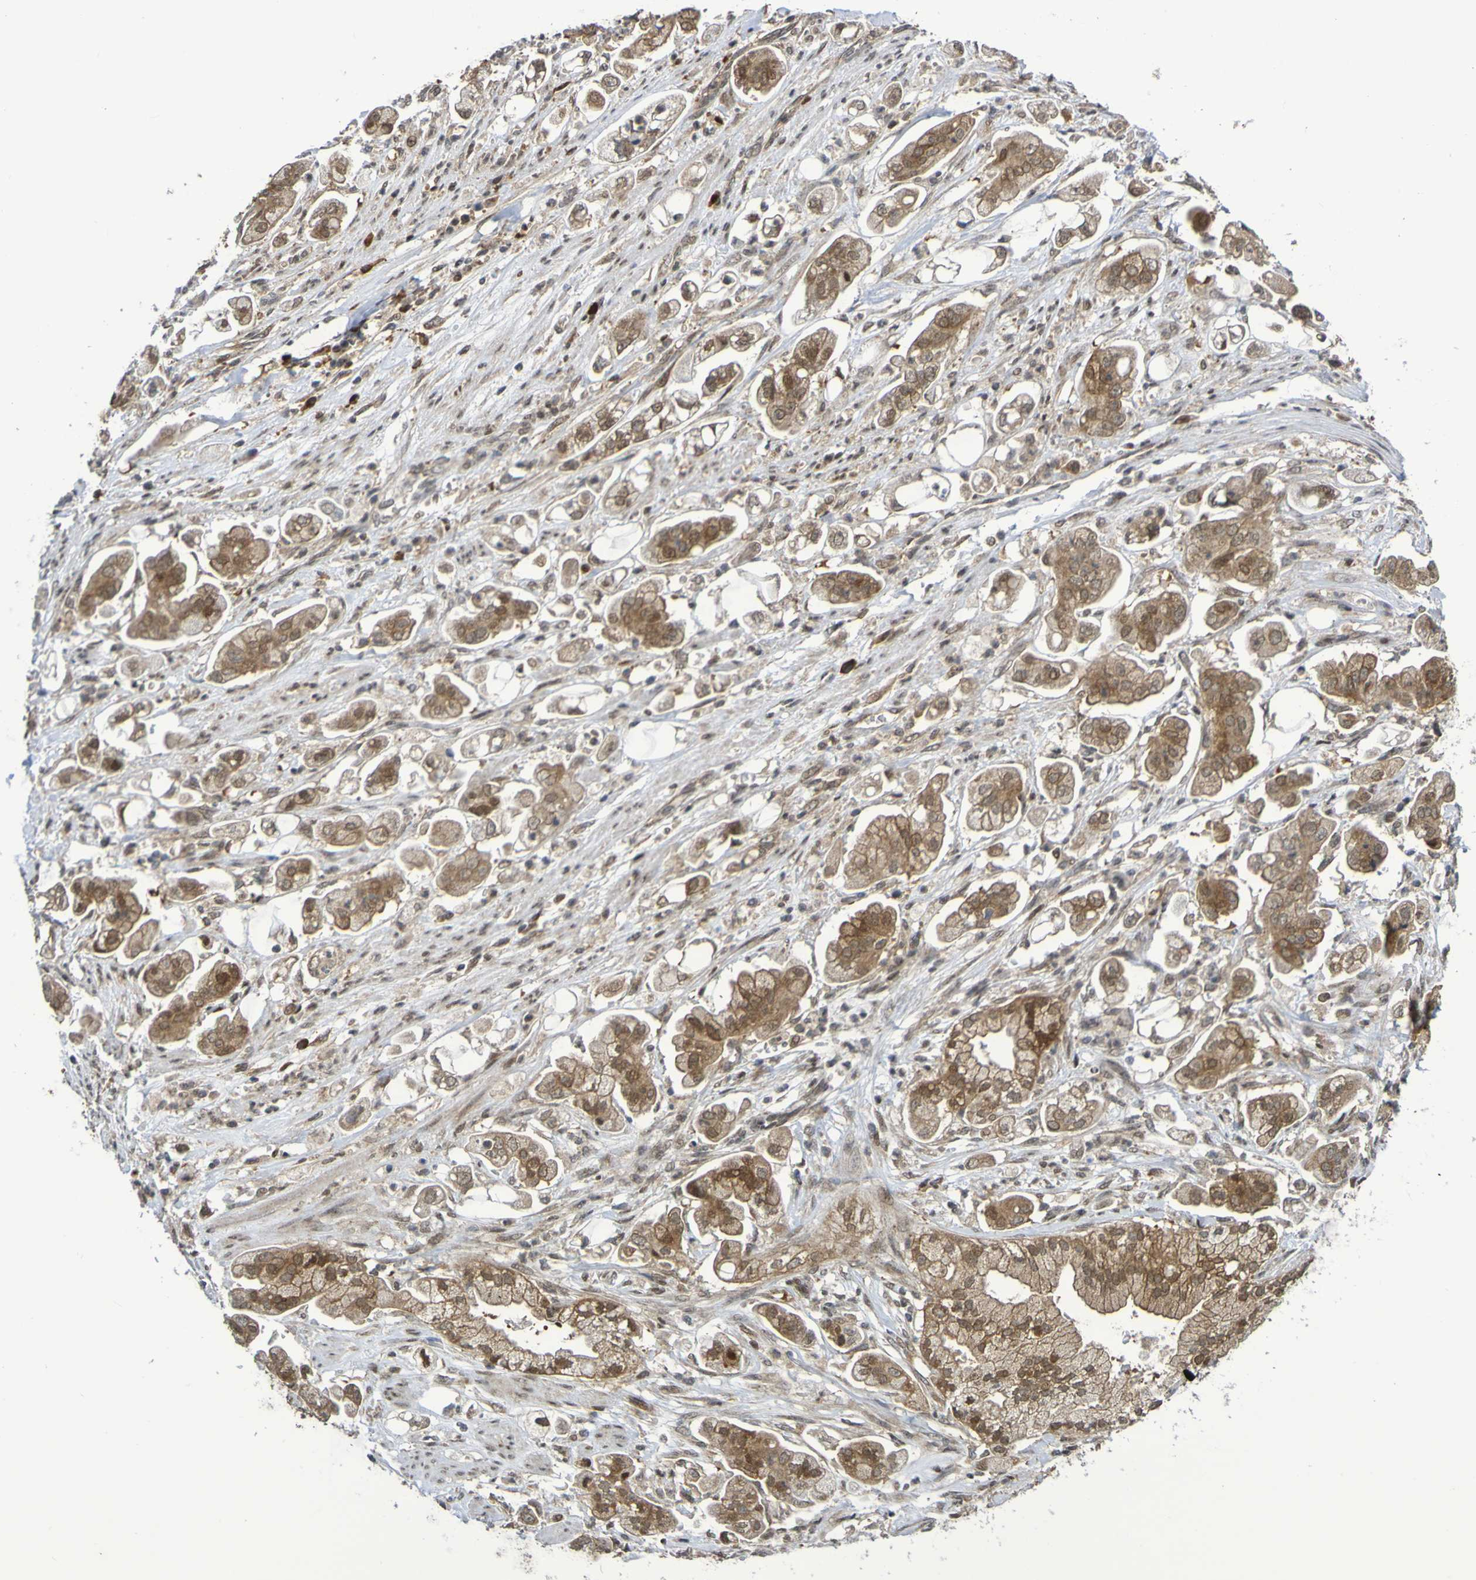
{"staining": {"intensity": "moderate", "quantity": ">75%", "location": "cytoplasmic/membranous,nuclear"}, "tissue": "stomach cancer", "cell_type": "Tumor cells", "image_type": "cancer", "snomed": [{"axis": "morphology", "description": "Adenocarcinoma, NOS"}, {"axis": "topography", "description": "Stomach"}], "caption": "Stomach cancer (adenocarcinoma) was stained to show a protein in brown. There is medium levels of moderate cytoplasmic/membranous and nuclear positivity in approximately >75% of tumor cells.", "gene": "ITLN1", "patient": {"sex": "male", "age": 62}}